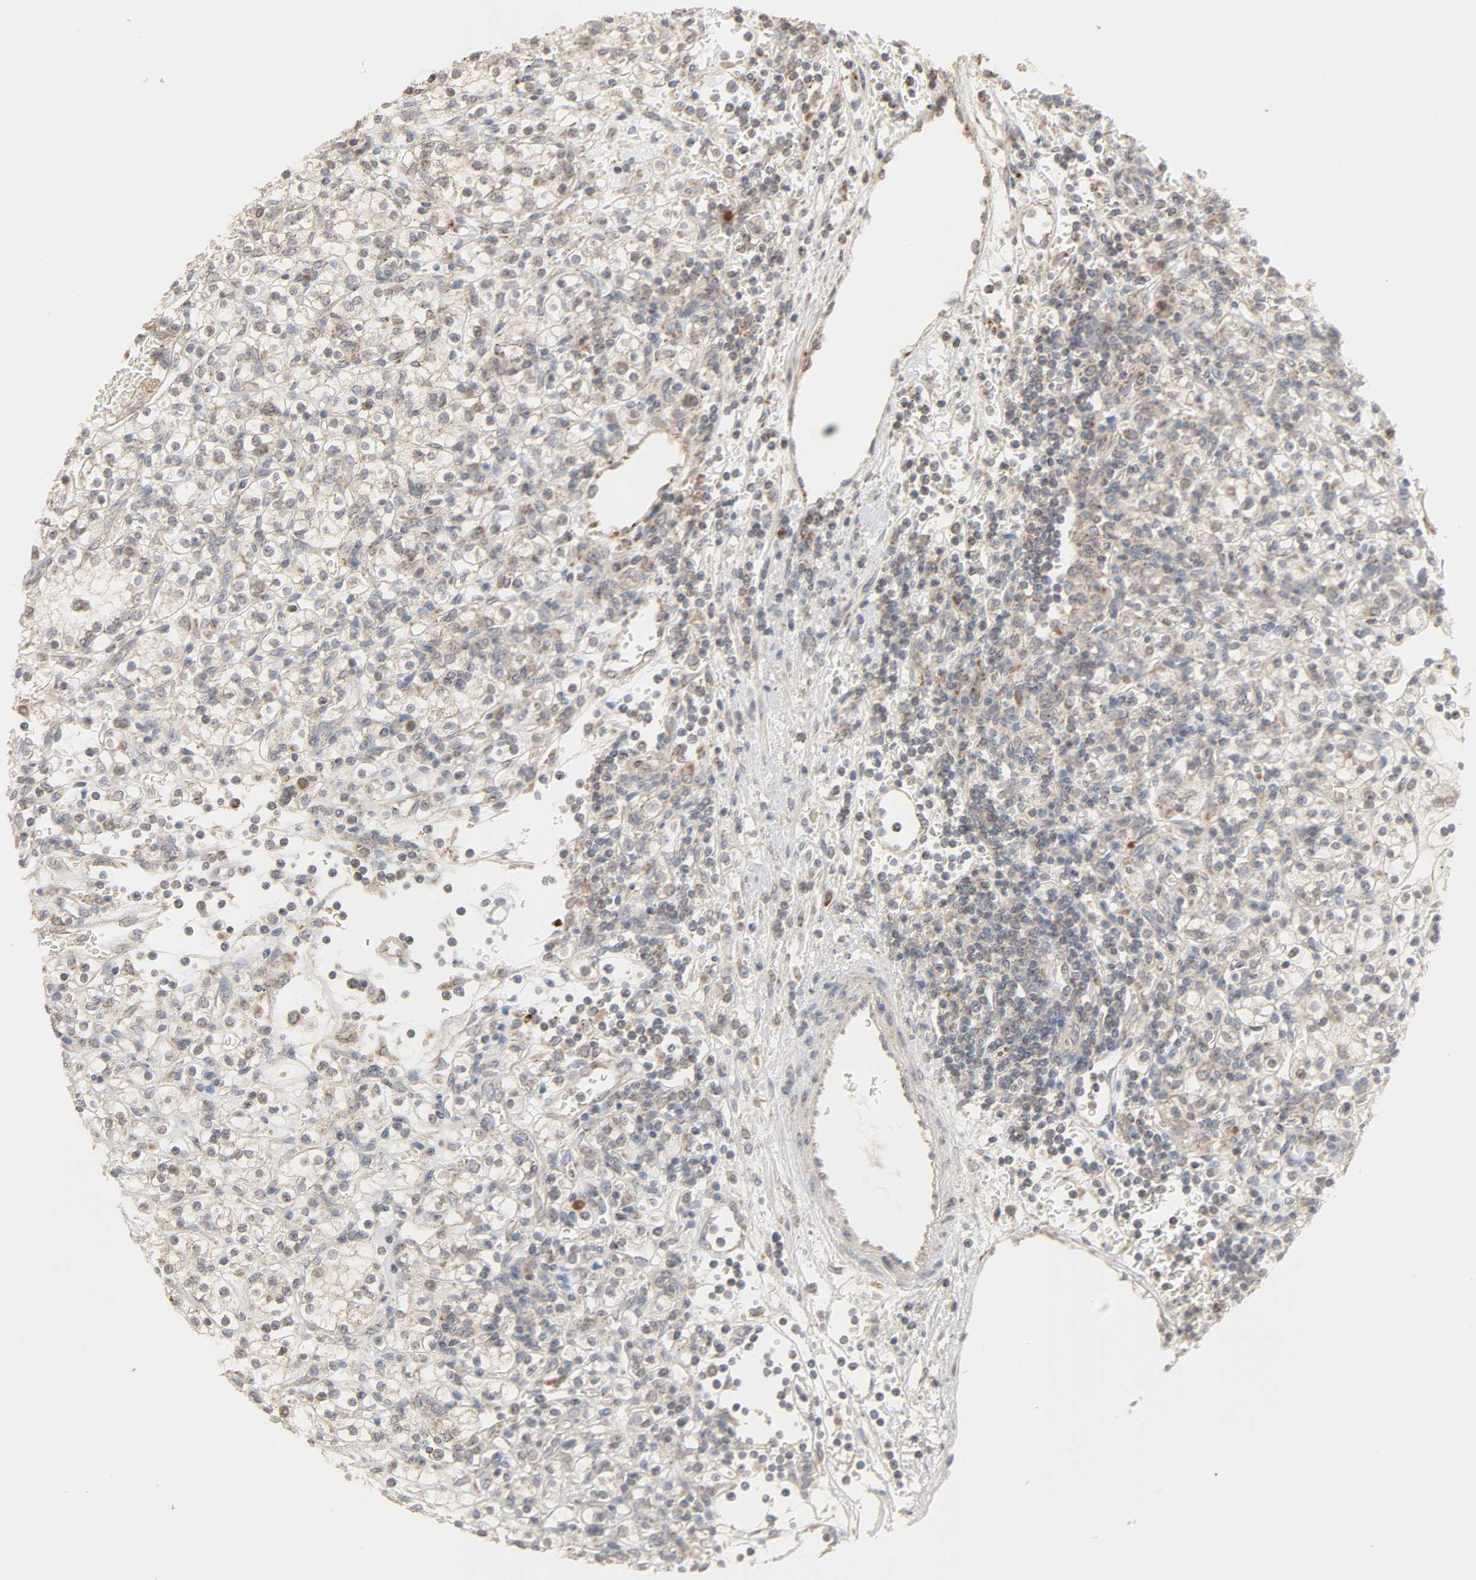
{"staining": {"intensity": "weak", "quantity": "25%-75%", "location": "cytoplasmic/membranous"}, "tissue": "renal cancer", "cell_type": "Tumor cells", "image_type": "cancer", "snomed": [{"axis": "morphology", "description": "Normal tissue, NOS"}, {"axis": "morphology", "description": "Adenocarcinoma, NOS"}, {"axis": "topography", "description": "Kidney"}], "caption": "An image of human adenocarcinoma (renal) stained for a protein shows weak cytoplasmic/membranous brown staining in tumor cells.", "gene": "CLEC4E", "patient": {"sex": "female", "age": 55}}